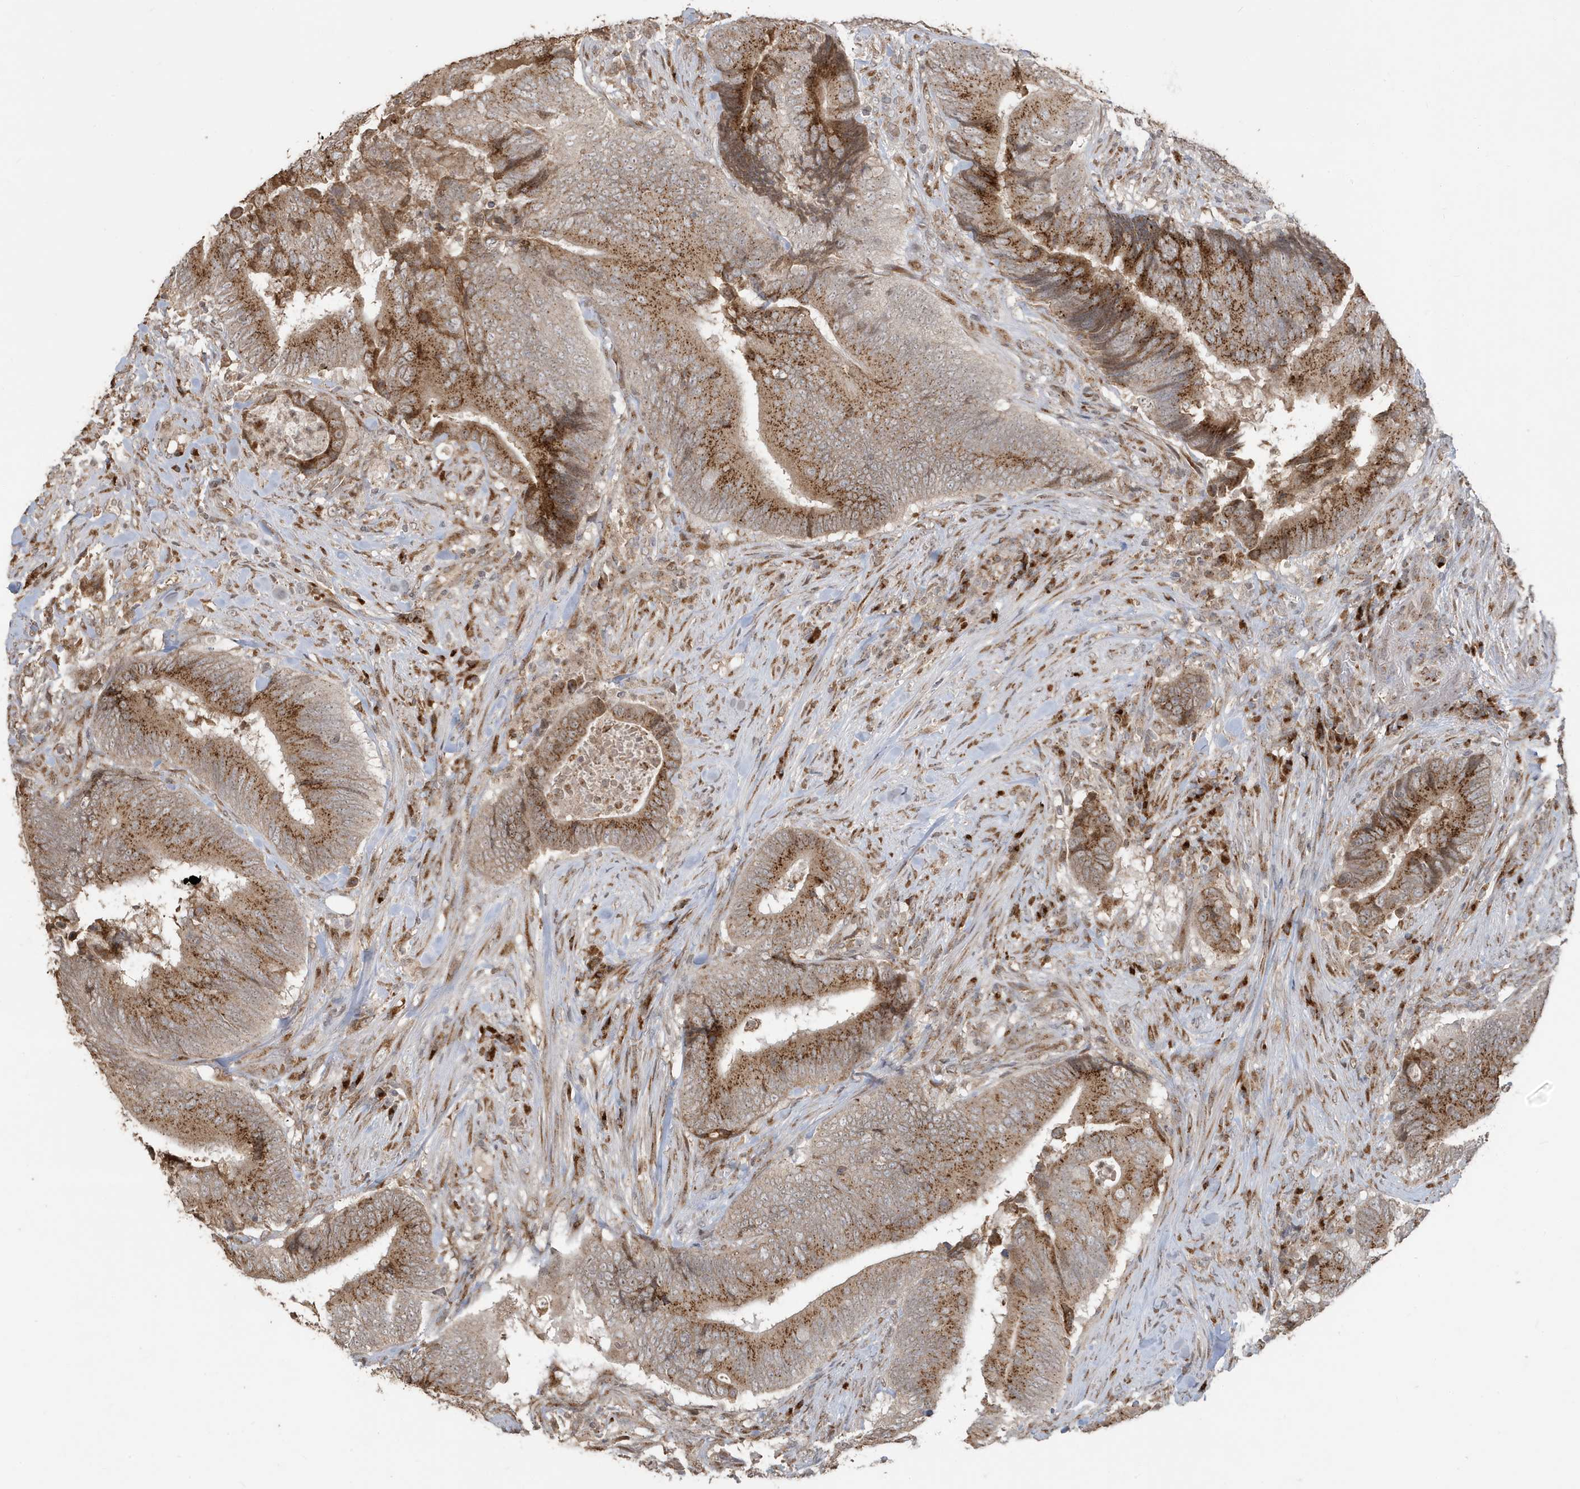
{"staining": {"intensity": "moderate", "quantity": ">75%", "location": "cytoplasmic/membranous"}, "tissue": "colorectal cancer", "cell_type": "Tumor cells", "image_type": "cancer", "snomed": [{"axis": "morphology", "description": "Normal tissue, NOS"}, {"axis": "morphology", "description": "Adenocarcinoma, NOS"}, {"axis": "topography", "description": "Colon"}], "caption": "Tumor cells display medium levels of moderate cytoplasmic/membranous positivity in approximately >75% of cells in human colorectal cancer. The protein of interest is shown in brown color, while the nuclei are stained blue.", "gene": "RER1", "patient": {"sex": "male", "age": 56}}